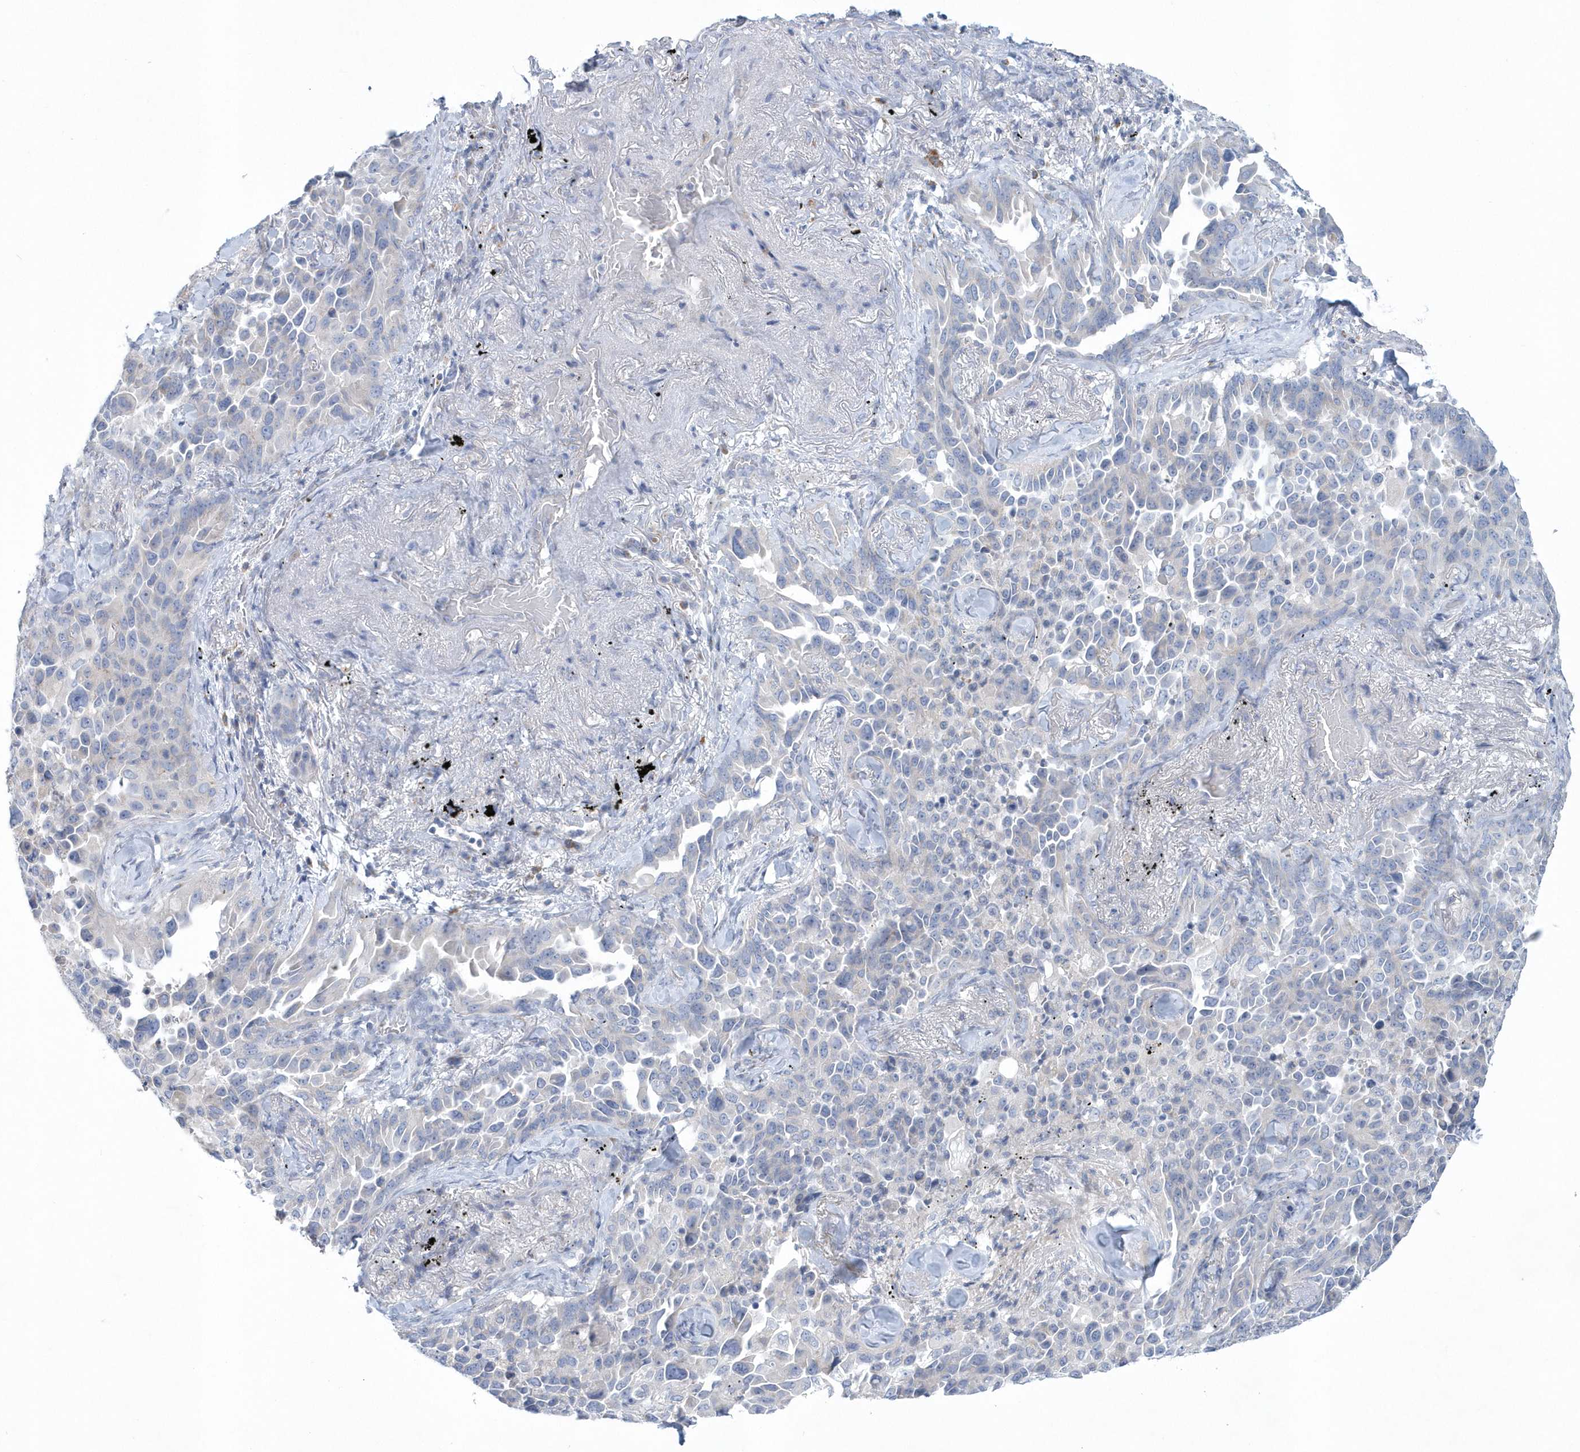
{"staining": {"intensity": "negative", "quantity": "none", "location": "none"}, "tissue": "lung cancer", "cell_type": "Tumor cells", "image_type": "cancer", "snomed": [{"axis": "morphology", "description": "Adenocarcinoma, NOS"}, {"axis": "topography", "description": "Lung"}], "caption": "DAB immunohistochemical staining of human lung cancer (adenocarcinoma) shows no significant positivity in tumor cells. (DAB immunohistochemistry with hematoxylin counter stain).", "gene": "SPATA18", "patient": {"sex": "female", "age": 67}}